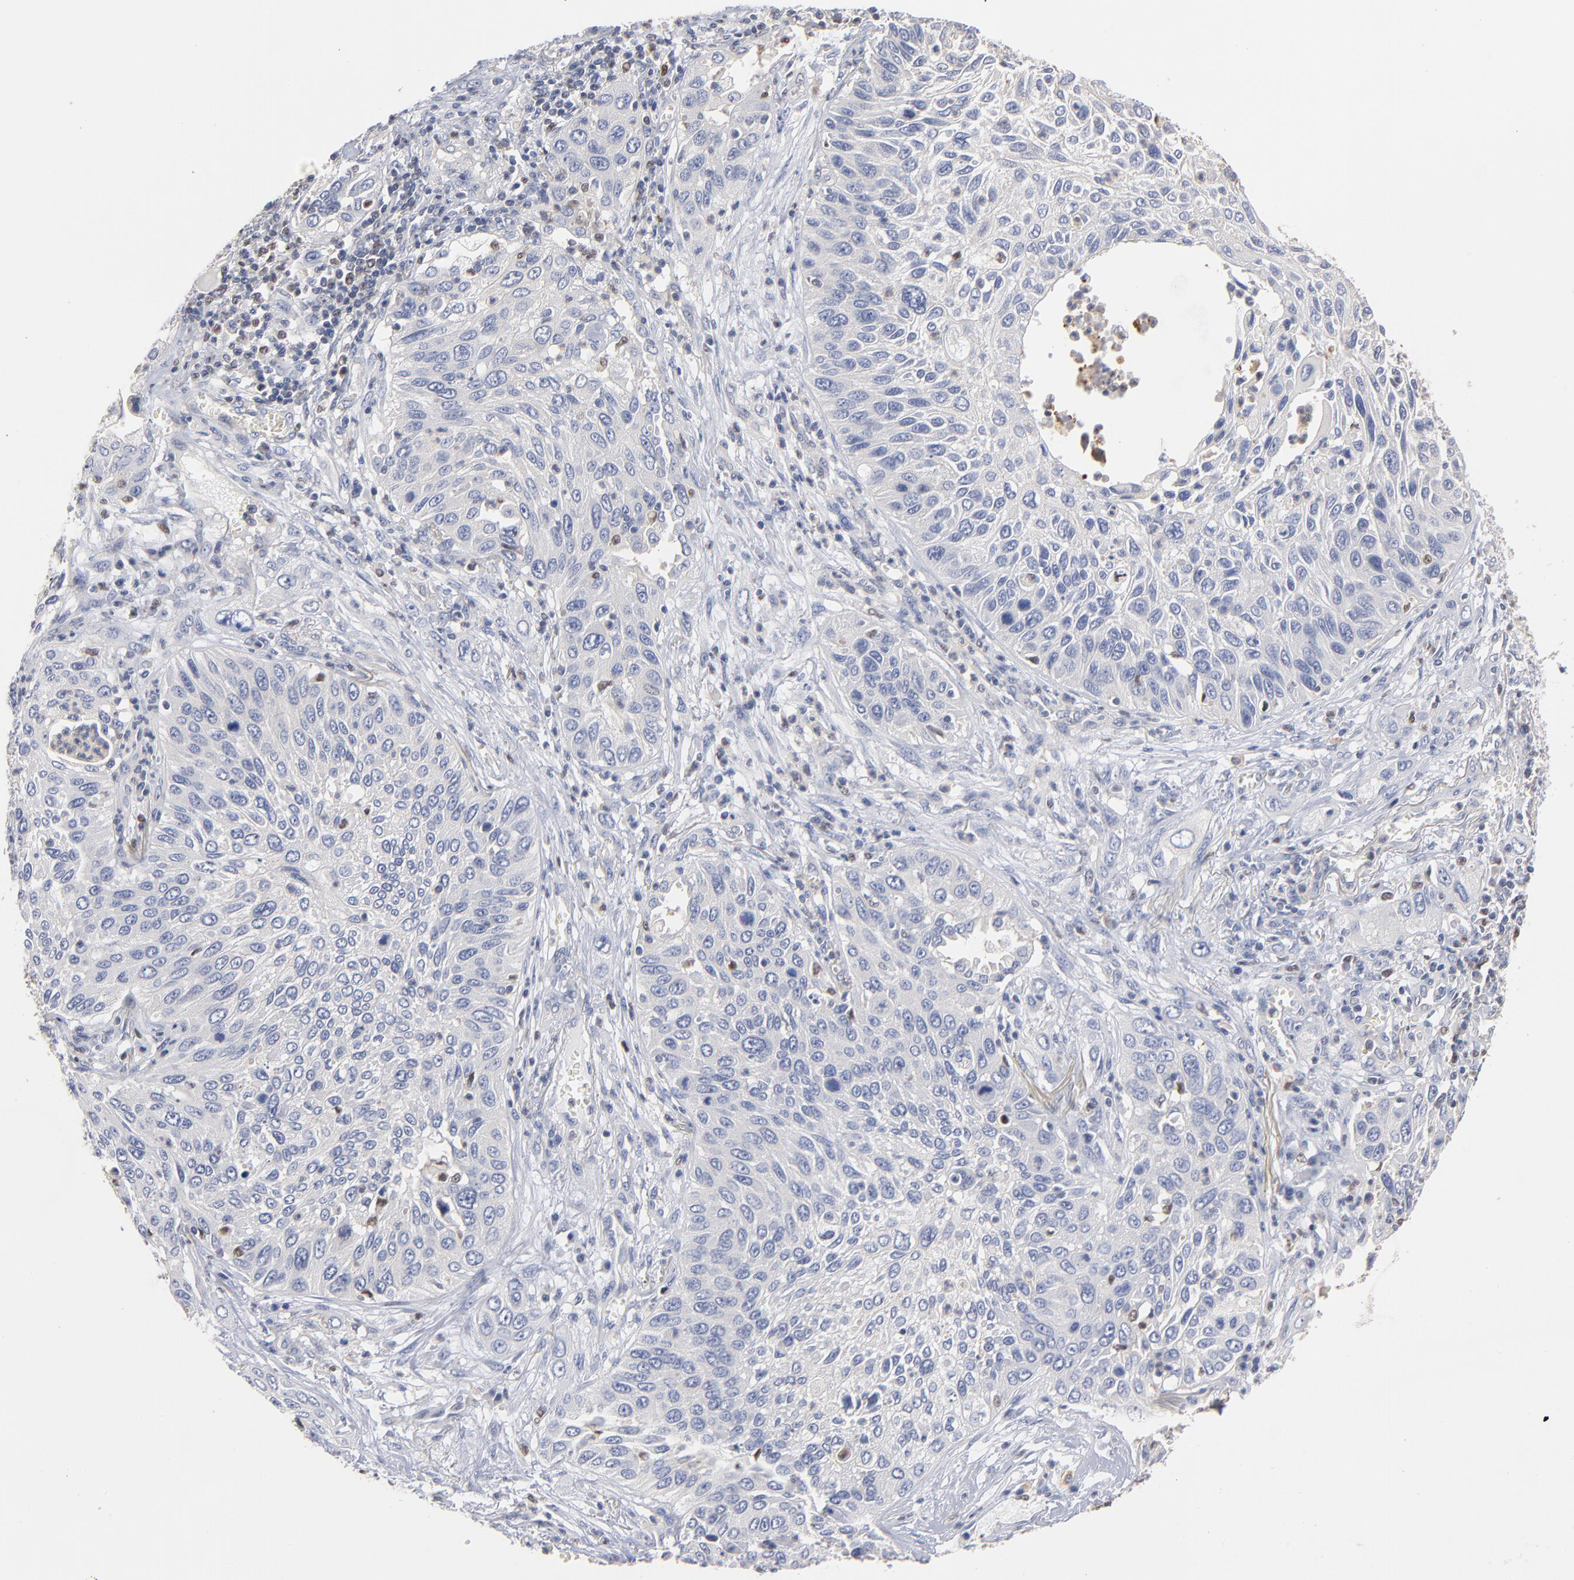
{"staining": {"intensity": "negative", "quantity": "none", "location": "none"}, "tissue": "lung cancer", "cell_type": "Tumor cells", "image_type": "cancer", "snomed": [{"axis": "morphology", "description": "Squamous cell carcinoma, NOS"}, {"axis": "topography", "description": "Lung"}], "caption": "Photomicrograph shows no protein positivity in tumor cells of lung squamous cell carcinoma tissue. (DAB (3,3'-diaminobenzidine) immunohistochemistry with hematoxylin counter stain).", "gene": "ARHGEF6", "patient": {"sex": "female", "age": 76}}